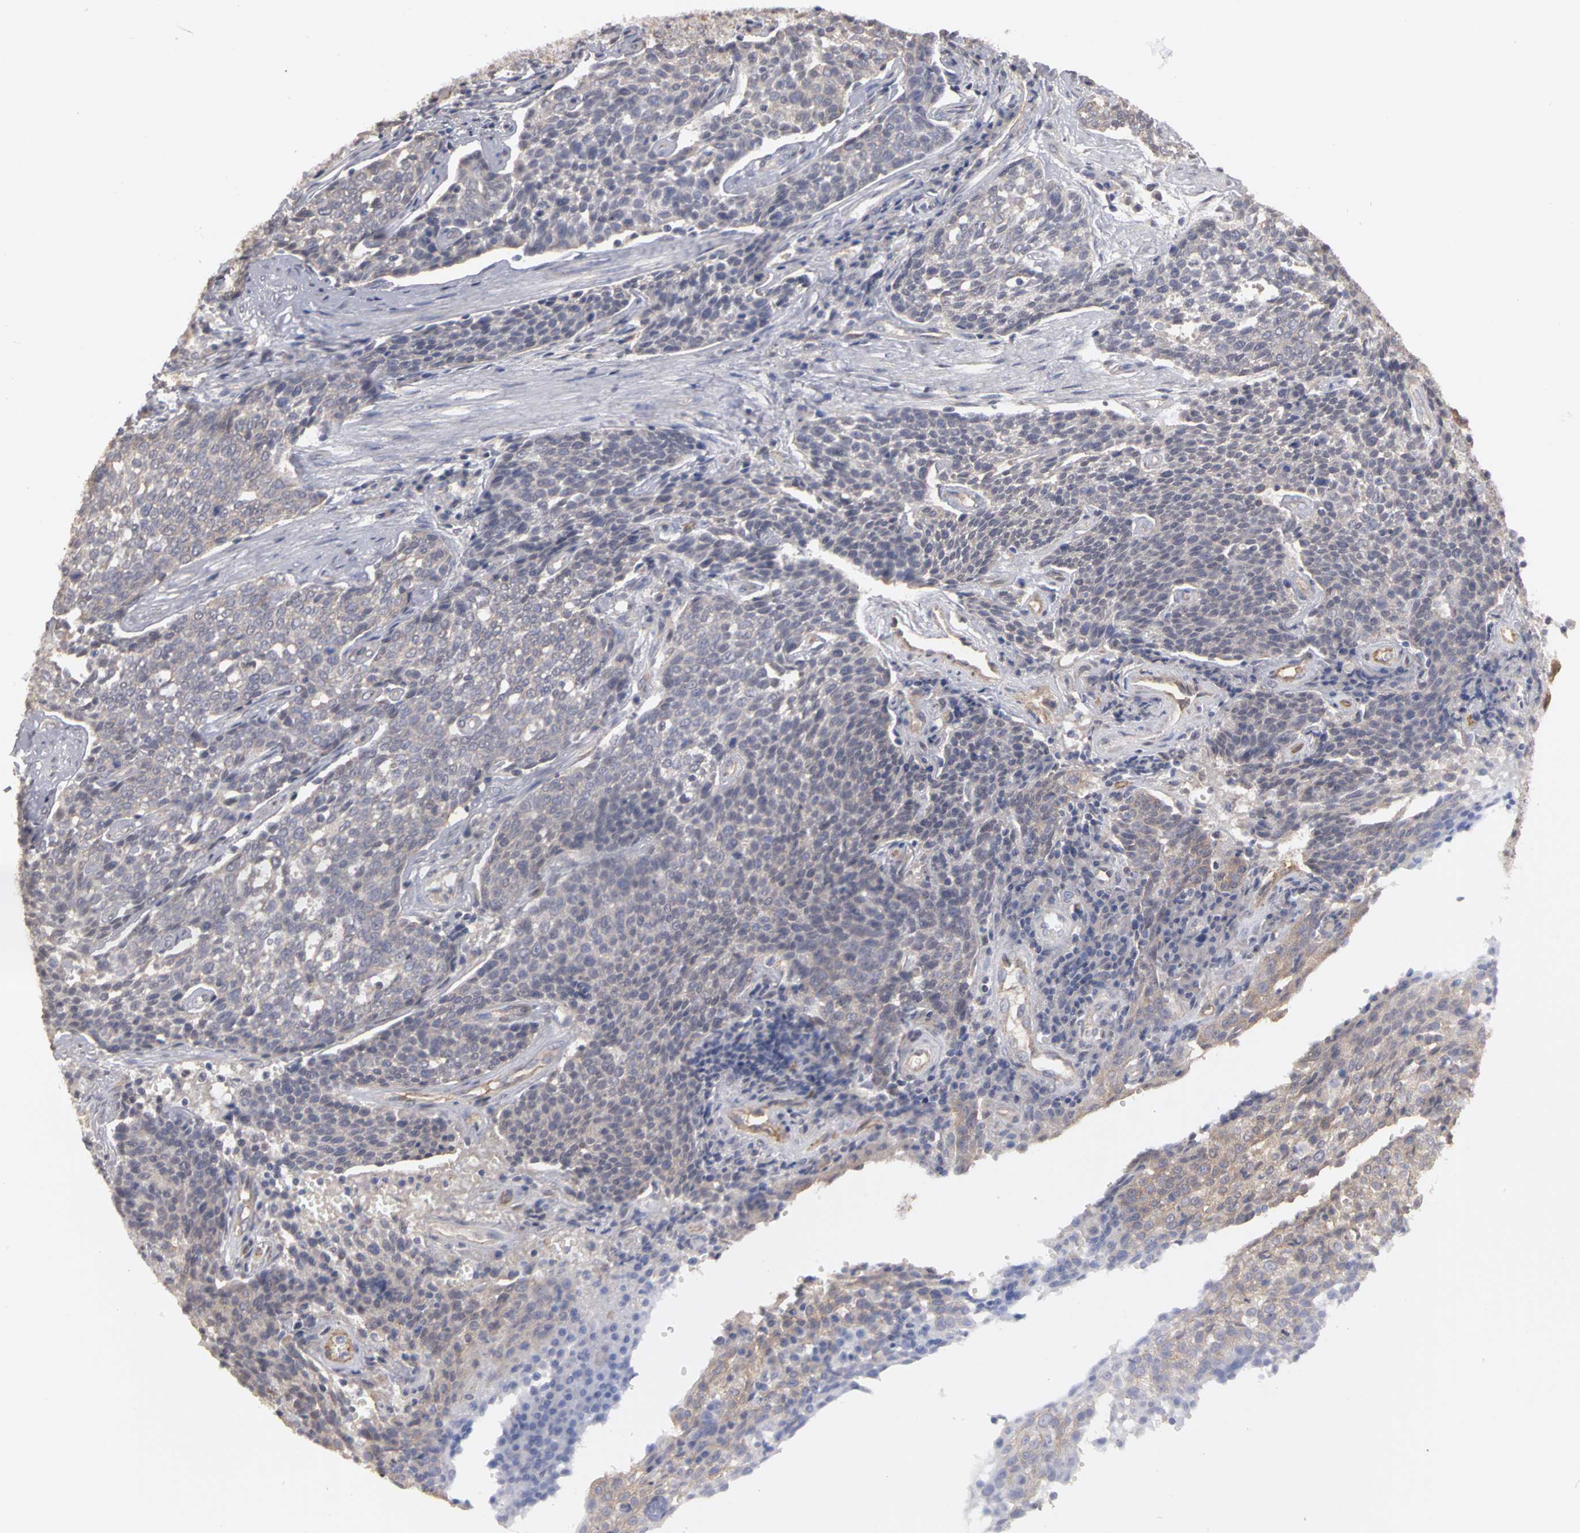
{"staining": {"intensity": "moderate", "quantity": "25%-75%", "location": "cytoplasmic/membranous"}, "tissue": "cervical cancer", "cell_type": "Tumor cells", "image_type": "cancer", "snomed": [{"axis": "morphology", "description": "Squamous cell carcinoma, NOS"}, {"axis": "topography", "description": "Cervix"}], "caption": "An immunohistochemistry (IHC) image of neoplastic tissue is shown. Protein staining in brown labels moderate cytoplasmic/membranous positivity in cervical cancer (squamous cell carcinoma) within tumor cells.", "gene": "PLEKHA1", "patient": {"sex": "female", "age": 34}}